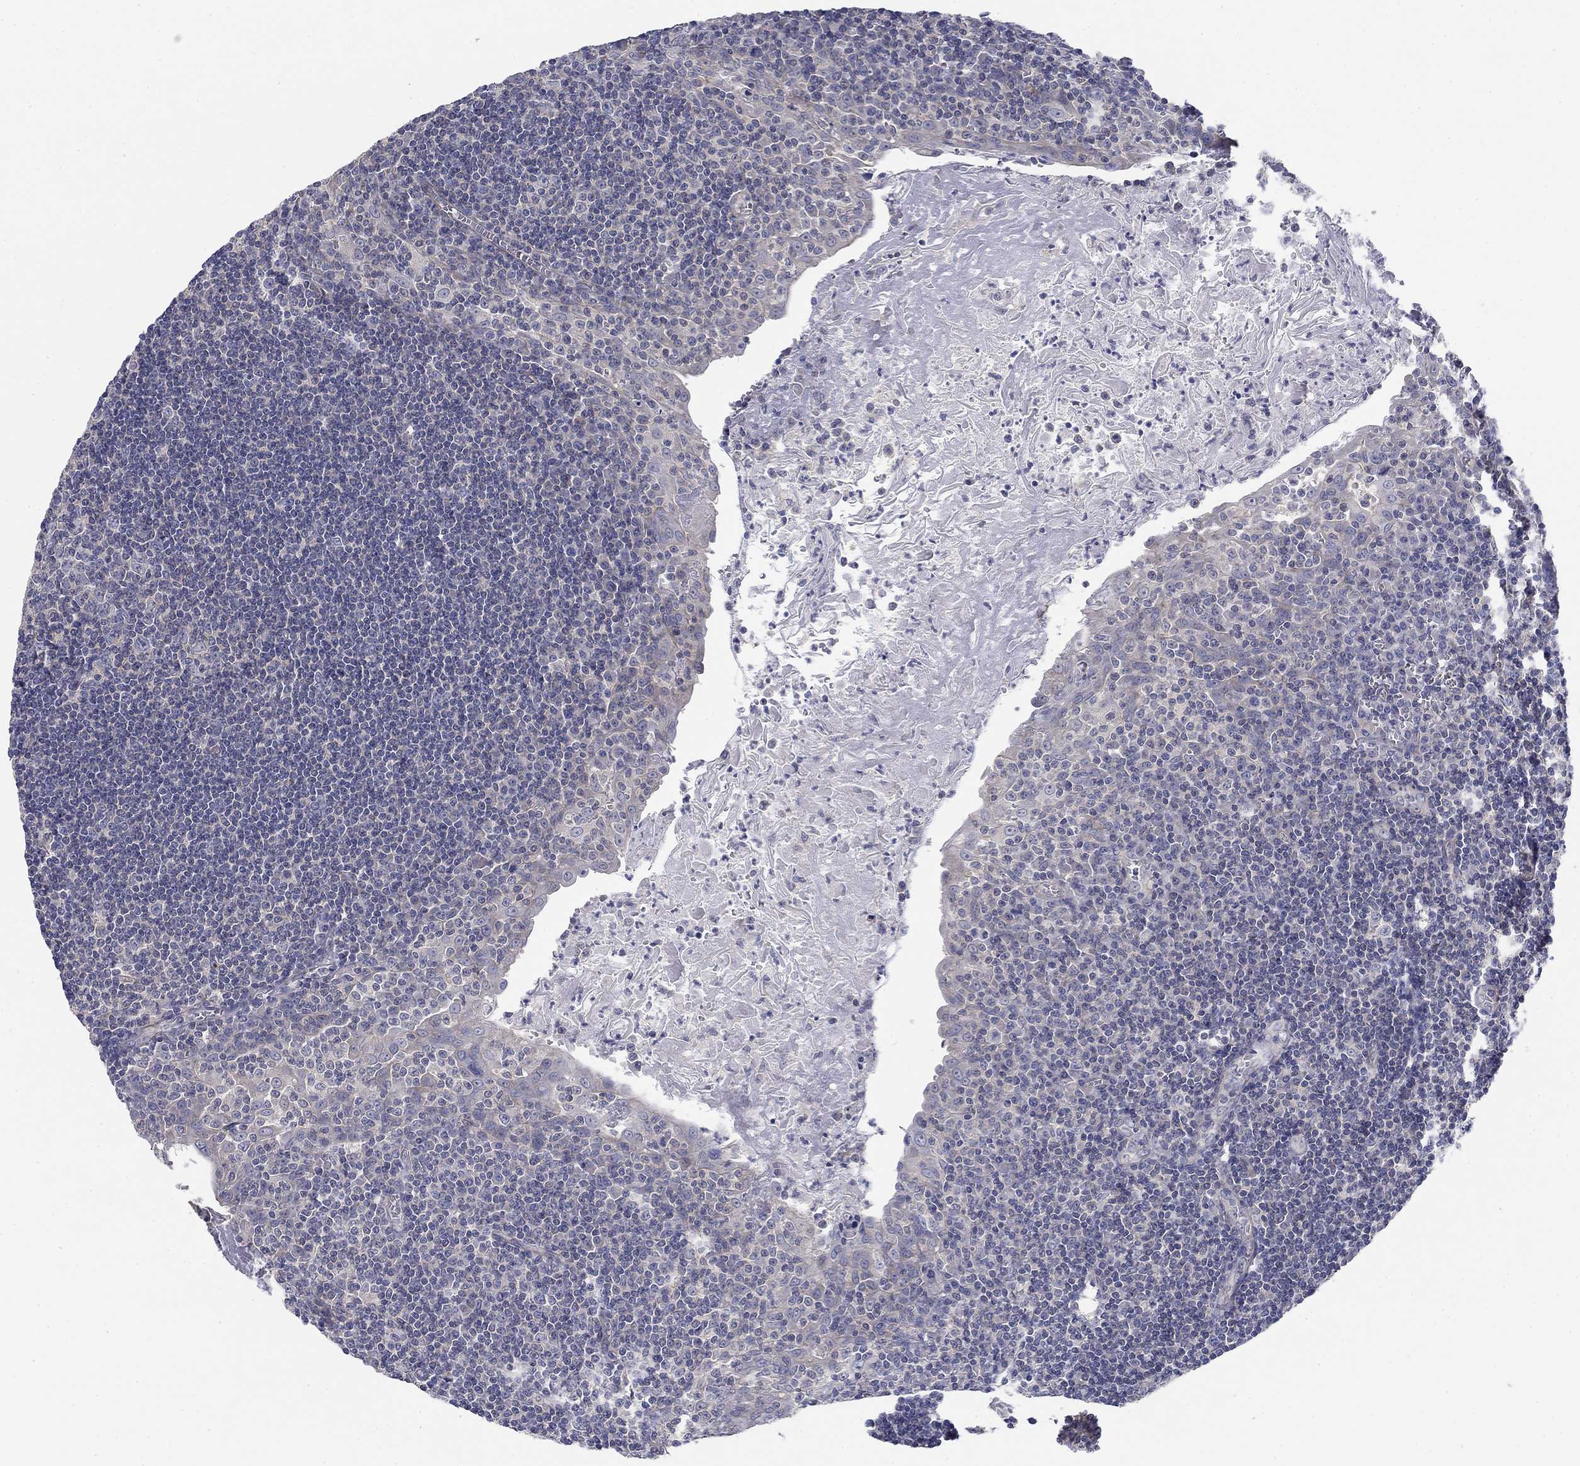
{"staining": {"intensity": "negative", "quantity": "none", "location": "none"}, "tissue": "tonsil", "cell_type": "Germinal center cells", "image_type": "normal", "snomed": [{"axis": "morphology", "description": "Normal tissue, NOS"}, {"axis": "morphology", "description": "Inflammation, NOS"}, {"axis": "topography", "description": "Tonsil"}], "caption": "Immunohistochemistry histopathology image of benign tonsil stained for a protein (brown), which exhibits no positivity in germinal center cells. The staining was performed using DAB to visualize the protein expression in brown, while the nuclei were stained in blue with hematoxylin (Magnification: 20x).", "gene": "GRK7", "patient": {"sex": "female", "age": 31}}